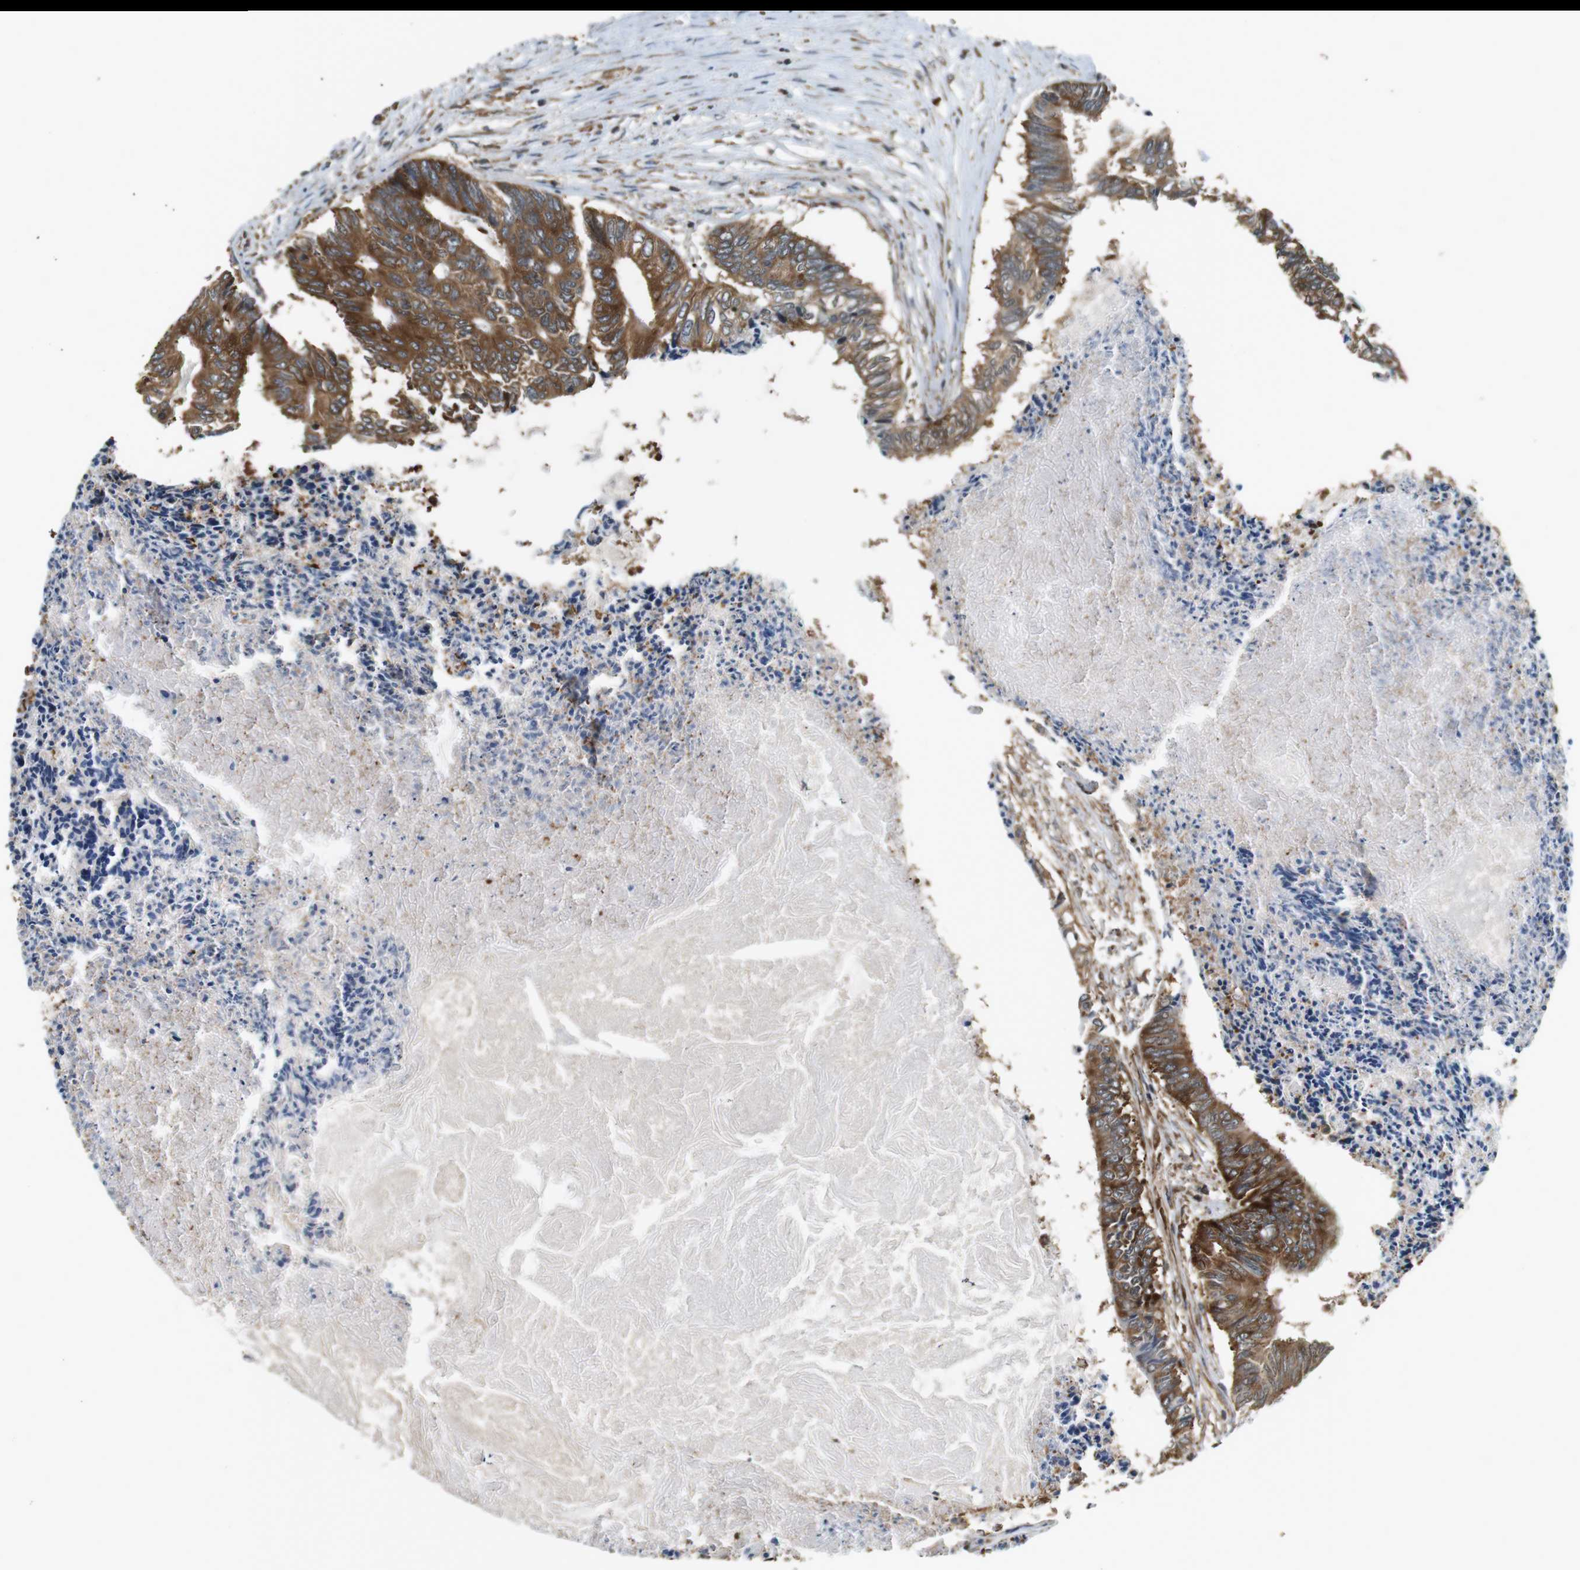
{"staining": {"intensity": "moderate", "quantity": ">75%", "location": "cytoplasmic/membranous"}, "tissue": "colorectal cancer", "cell_type": "Tumor cells", "image_type": "cancer", "snomed": [{"axis": "morphology", "description": "Adenocarcinoma, NOS"}, {"axis": "topography", "description": "Rectum"}], "caption": "Human colorectal adenocarcinoma stained with a brown dye reveals moderate cytoplasmic/membranous positive positivity in approximately >75% of tumor cells.", "gene": "PA2G4", "patient": {"sex": "male", "age": 63}}